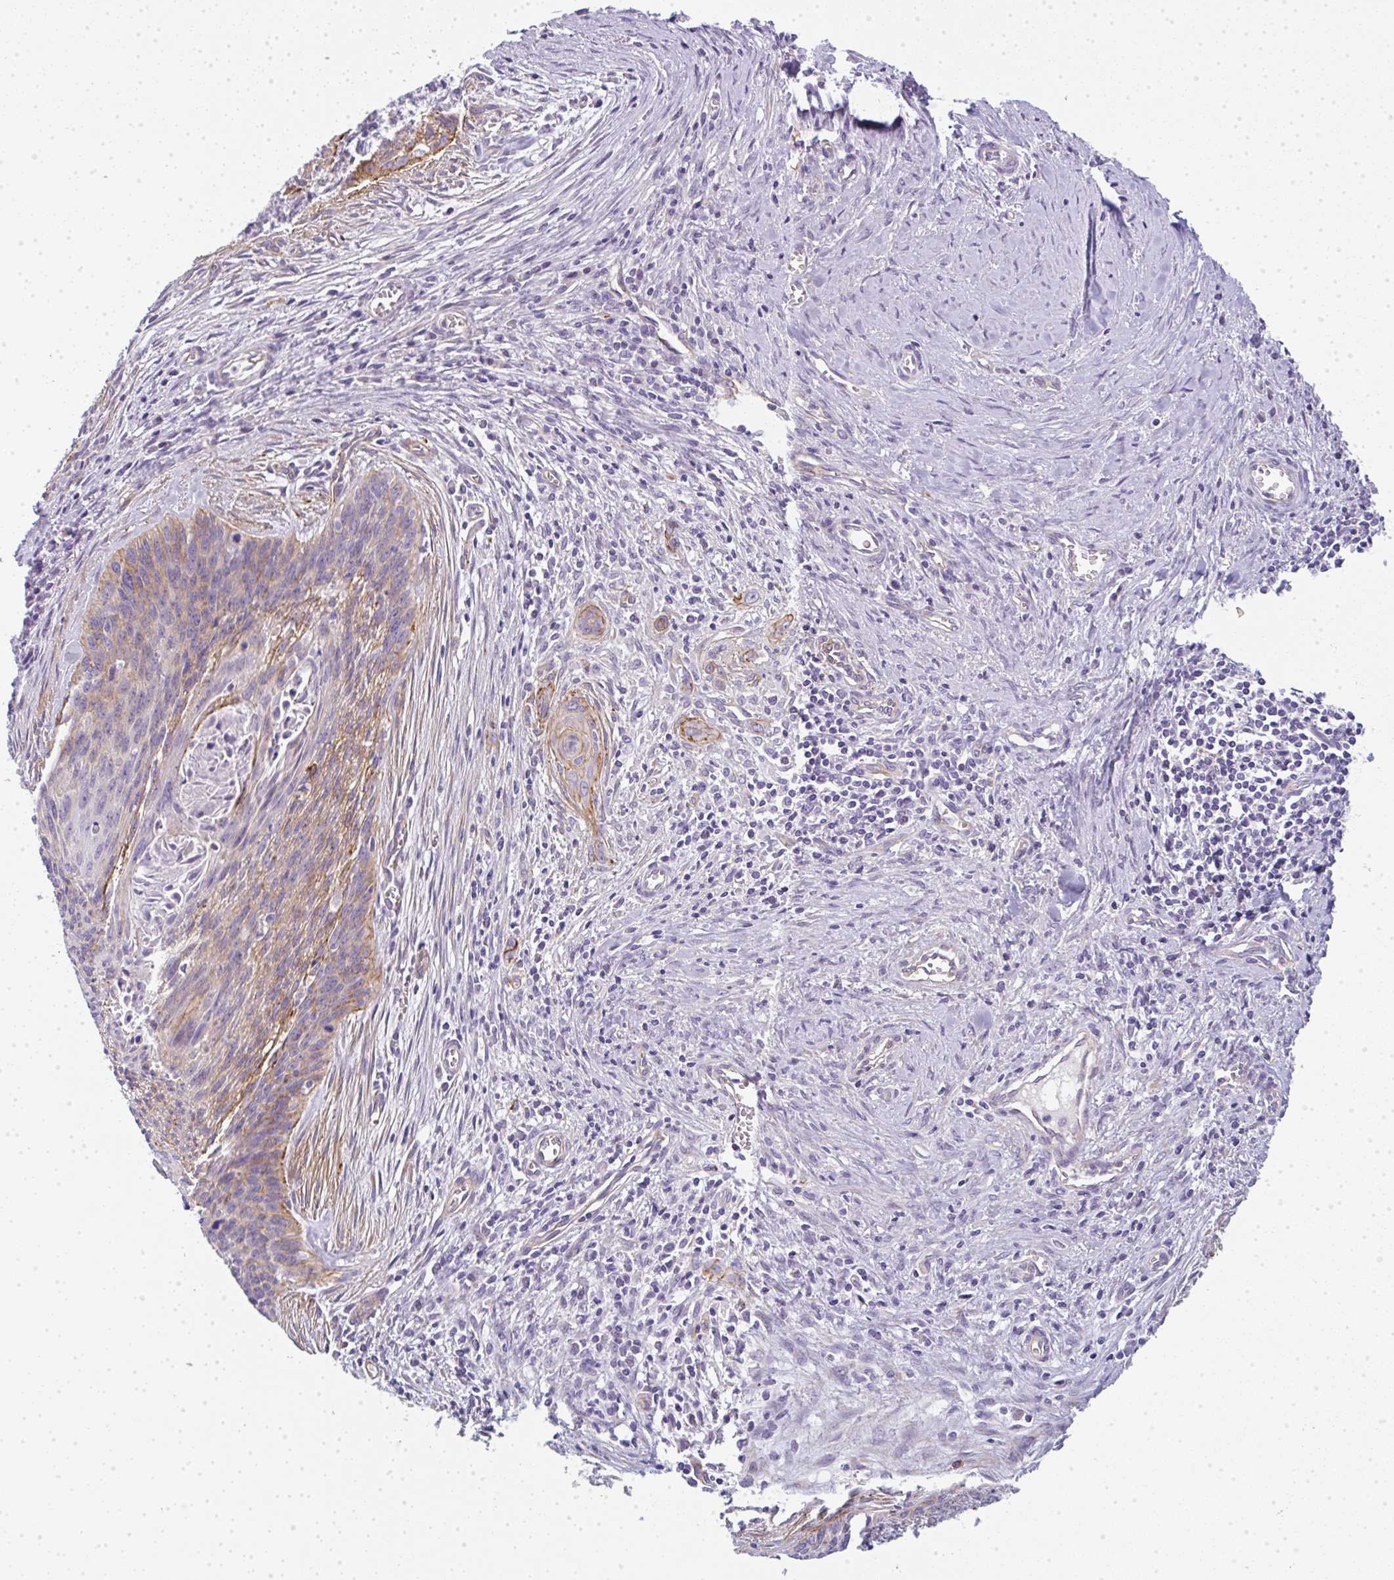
{"staining": {"intensity": "moderate", "quantity": "<25%", "location": "cytoplasmic/membranous"}, "tissue": "cervical cancer", "cell_type": "Tumor cells", "image_type": "cancer", "snomed": [{"axis": "morphology", "description": "Squamous cell carcinoma, NOS"}, {"axis": "topography", "description": "Cervix"}], "caption": "Immunohistochemical staining of human squamous cell carcinoma (cervical) reveals low levels of moderate cytoplasmic/membranous positivity in about <25% of tumor cells.", "gene": "LPAR4", "patient": {"sex": "female", "age": 55}}